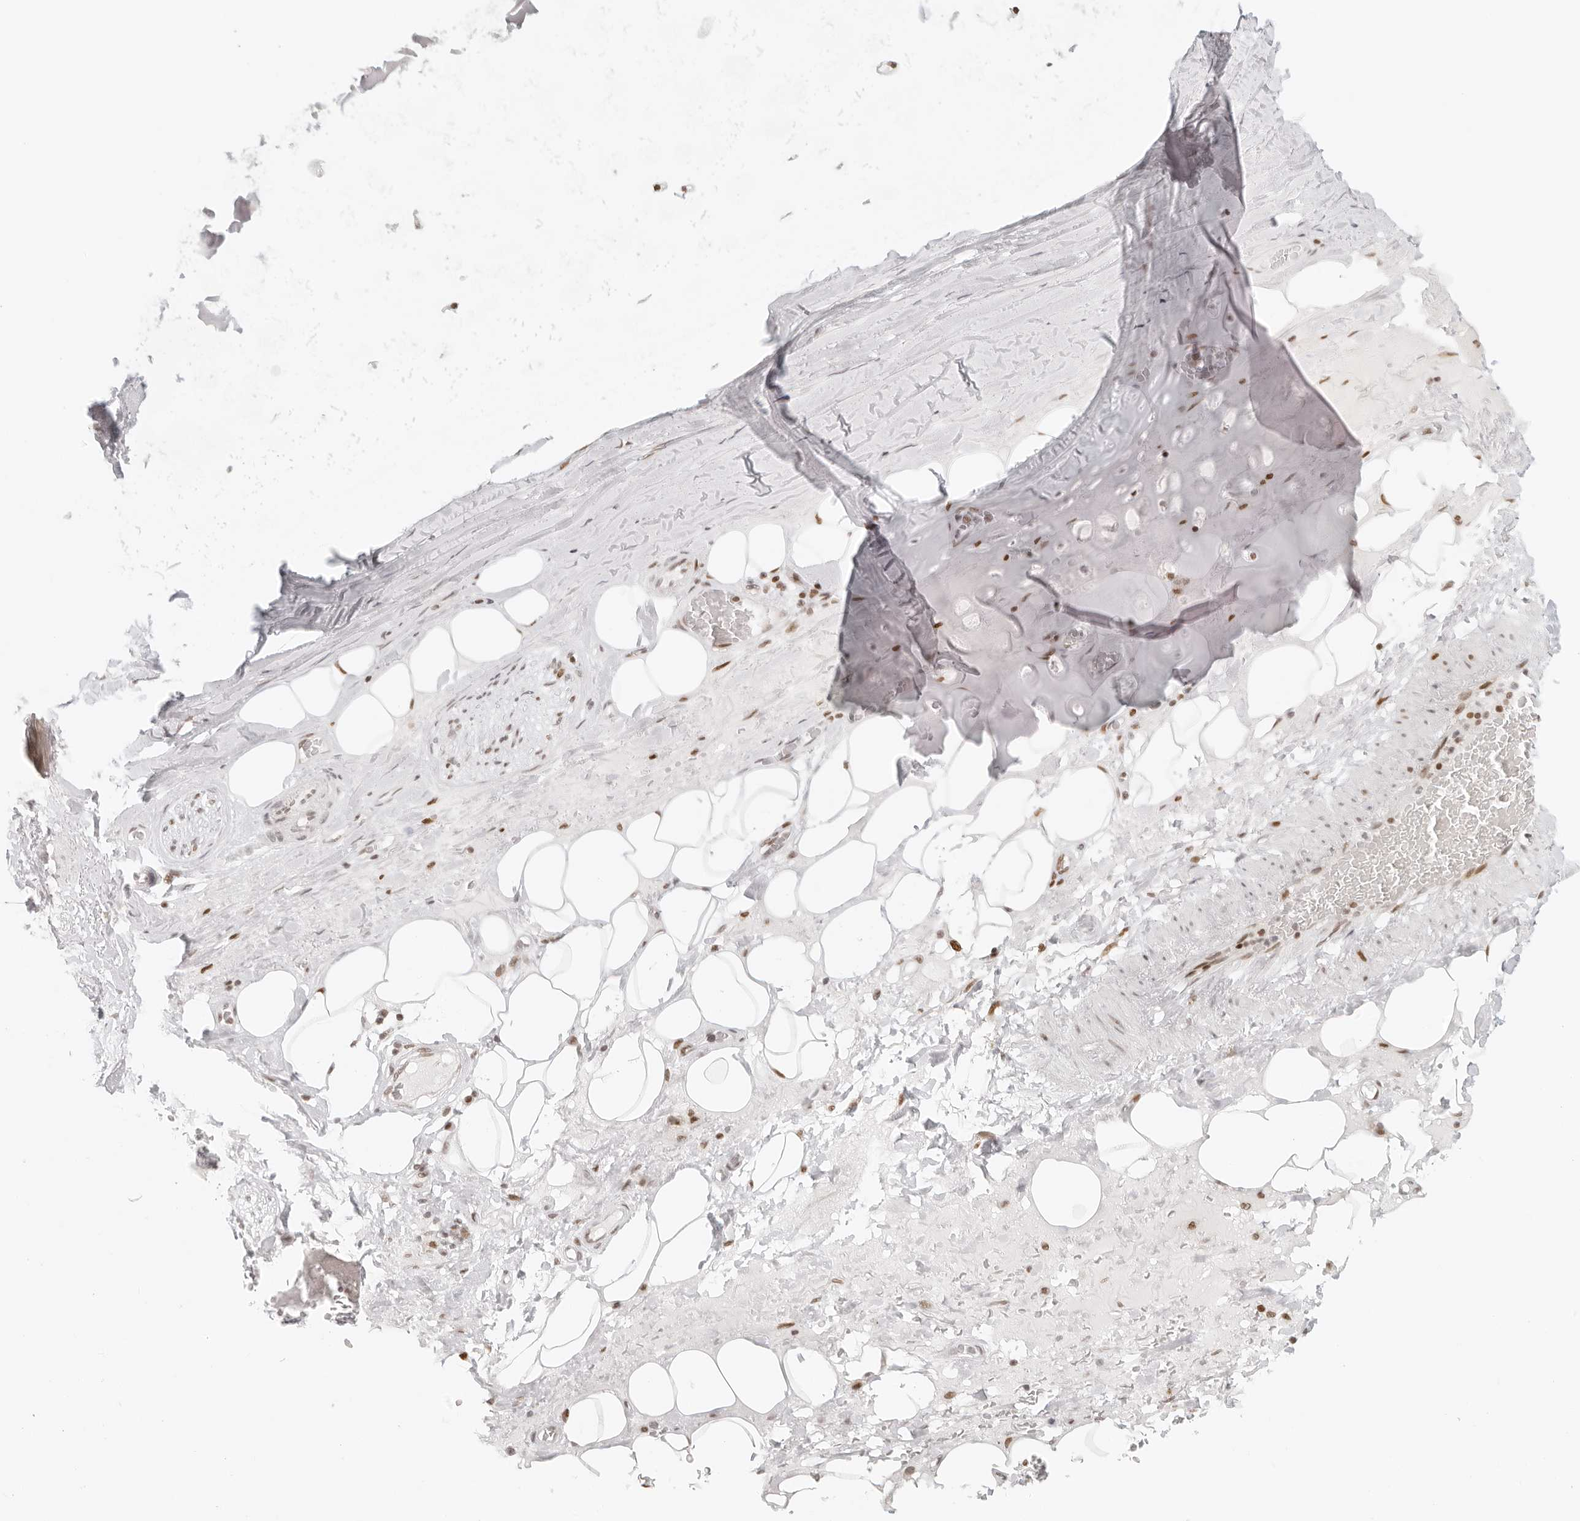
{"staining": {"intensity": "moderate", "quantity": ">75%", "location": "nuclear"}, "tissue": "adipose tissue", "cell_type": "Adipocytes", "image_type": "normal", "snomed": [{"axis": "morphology", "description": "Normal tissue, NOS"}, {"axis": "topography", "description": "Cartilage tissue"}], "caption": "Normal adipose tissue was stained to show a protein in brown. There is medium levels of moderate nuclear staining in about >75% of adipocytes. (Stains: DAB in brown, nuclei in blue, Microscopy: brightfield microscopy at high magnification).", "gene": "RCC1", "patient": {"sex": "female", "age": 63}}